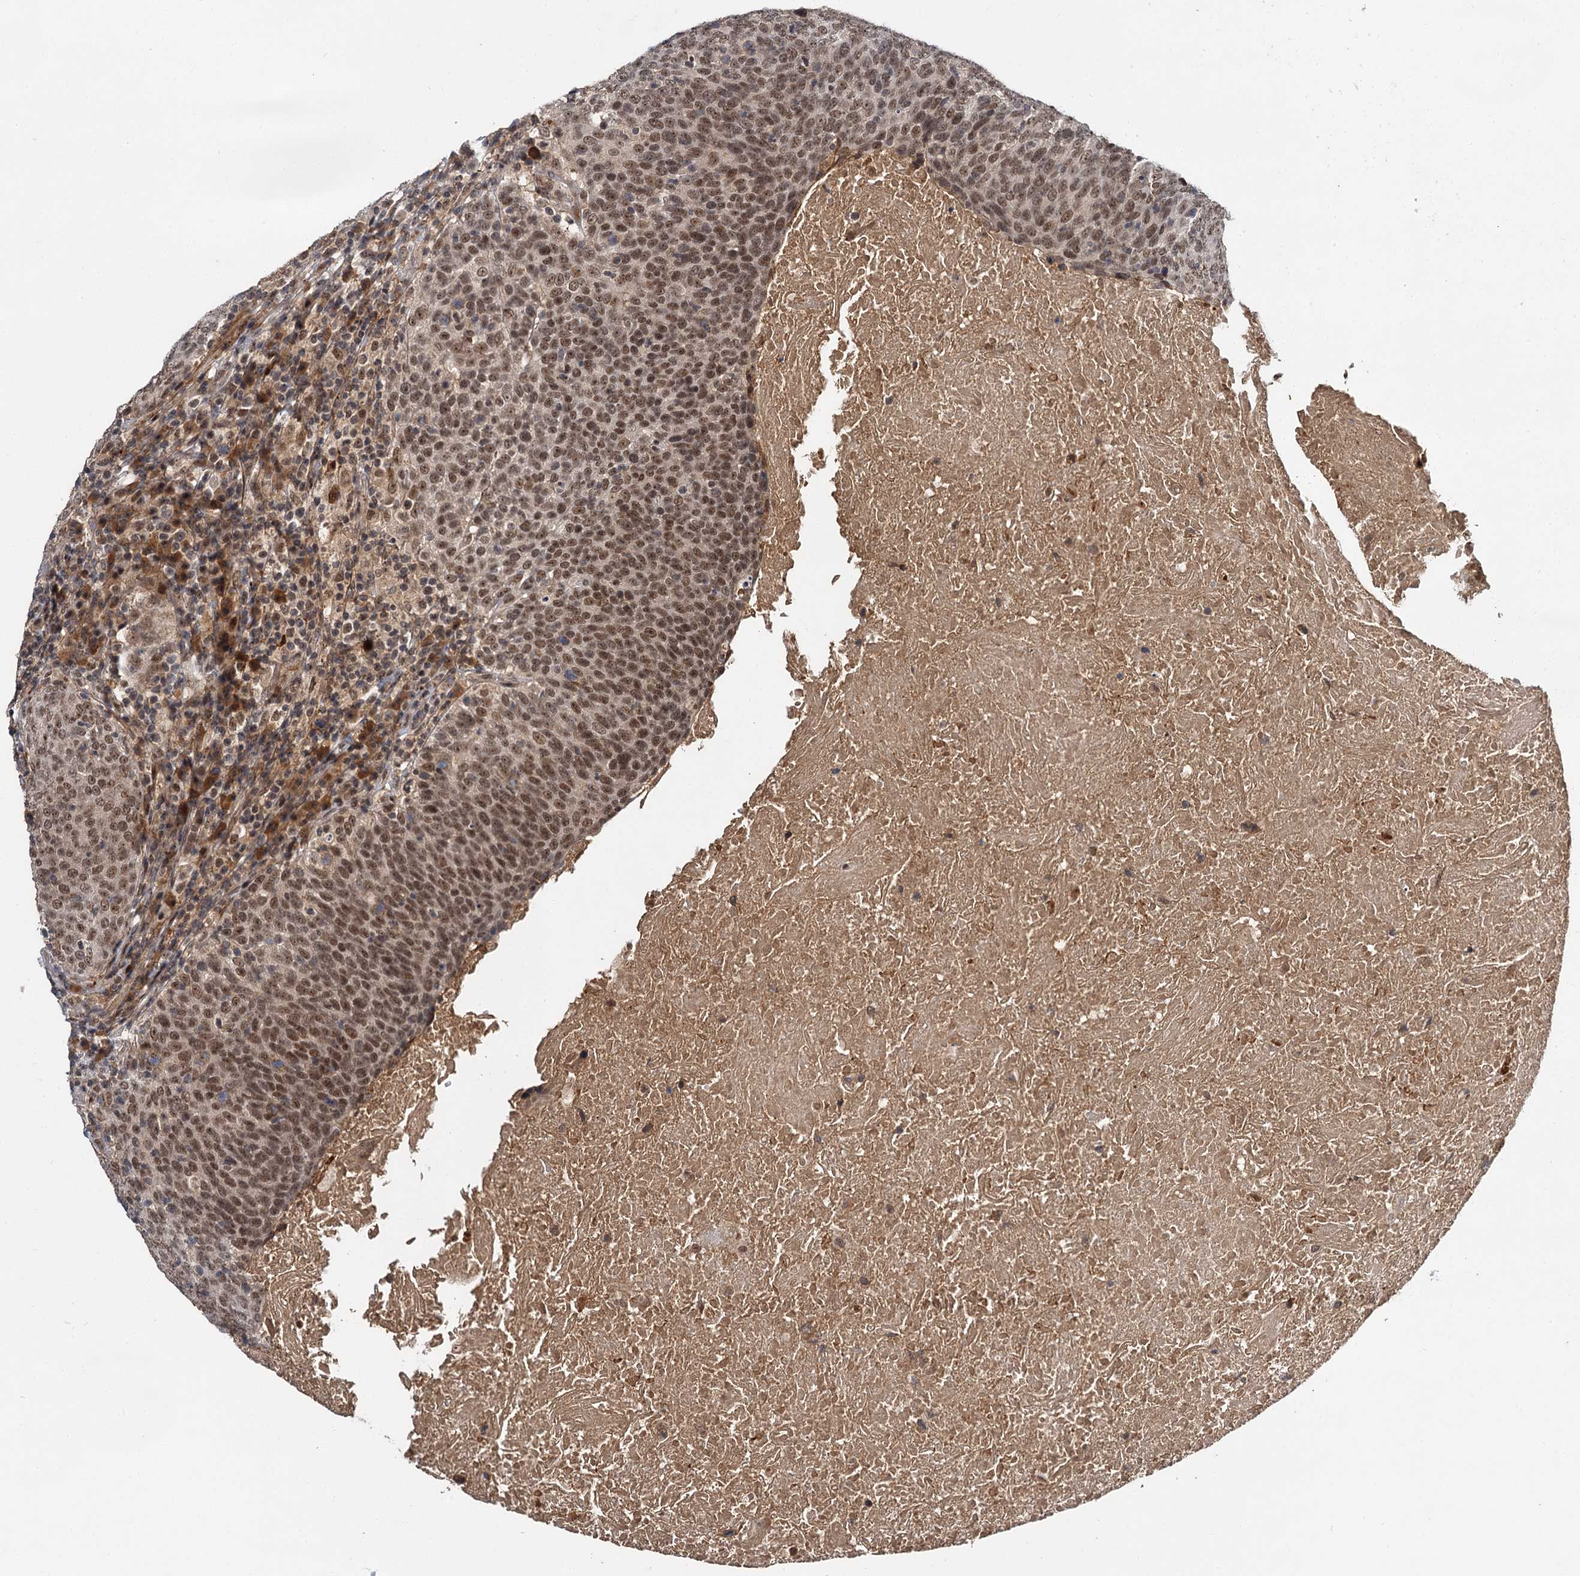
{"staining": {"intensity": "moderate", "quantity": ">75%", "location": "nuclear"}, "tissue": "head and neck cancer", "cell_type": "Tumor cells", "image_type": "cancer", "snomed": [{"axis": "morphology", "description": "Squamous cell carcinoma, NOS"}, {"axis": "morphology", "description": "Squamous cell carcinoma, metastatic, NOS"}, {"axis": "topography", "description": "Lymph node"}, {"axis": "topography", "description": "Head-Neck"}], "caption": "Protein staining of metastatic squamous cell carcinoma (head and neck) tissue reveals moderate nuclear positivity in approximately >75% of tumor cells.", "gene": "MBD6", "patient": {"sex": "male", "age": 62}}